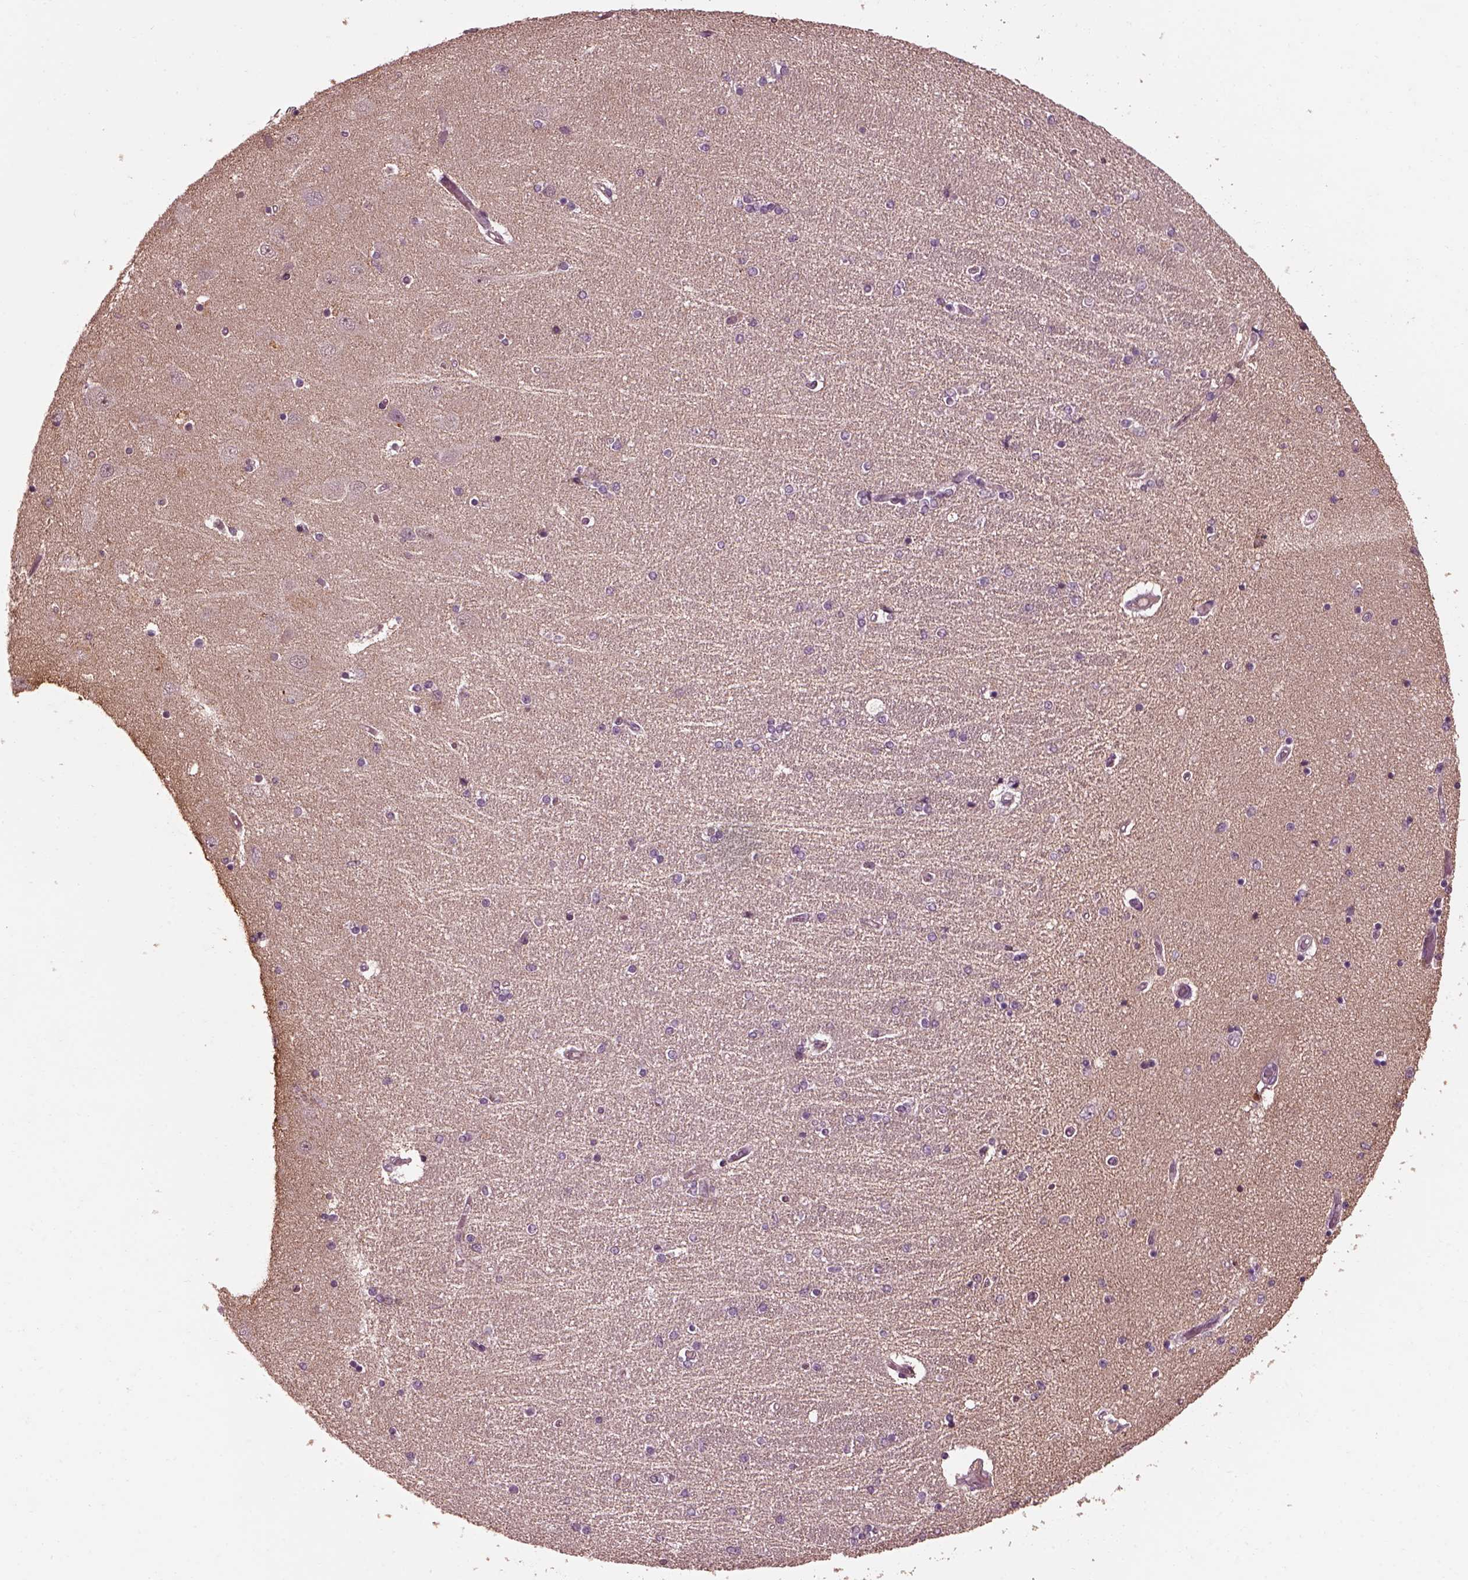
{"staining": {"intensity": "negative", "quantity": "none", "location": "none"}, "tissue": "hippocampus", "cell_type": "Glial cells", "image_type": "normal", "snomed": [{"axis": "morphology", "description": "Normal tissue, NOS"}, {"axis": "topography", "description": "Hippocampus"}], "caption": "Benign hippocampus was stained to show a protein in brown. There is no significant staining in glial cells. (Brightfield microscopy of DAB immunohistochemistry at high magnification).", "gene": "EFEMP1", "patient": {"sex": "female", "age": 54}}